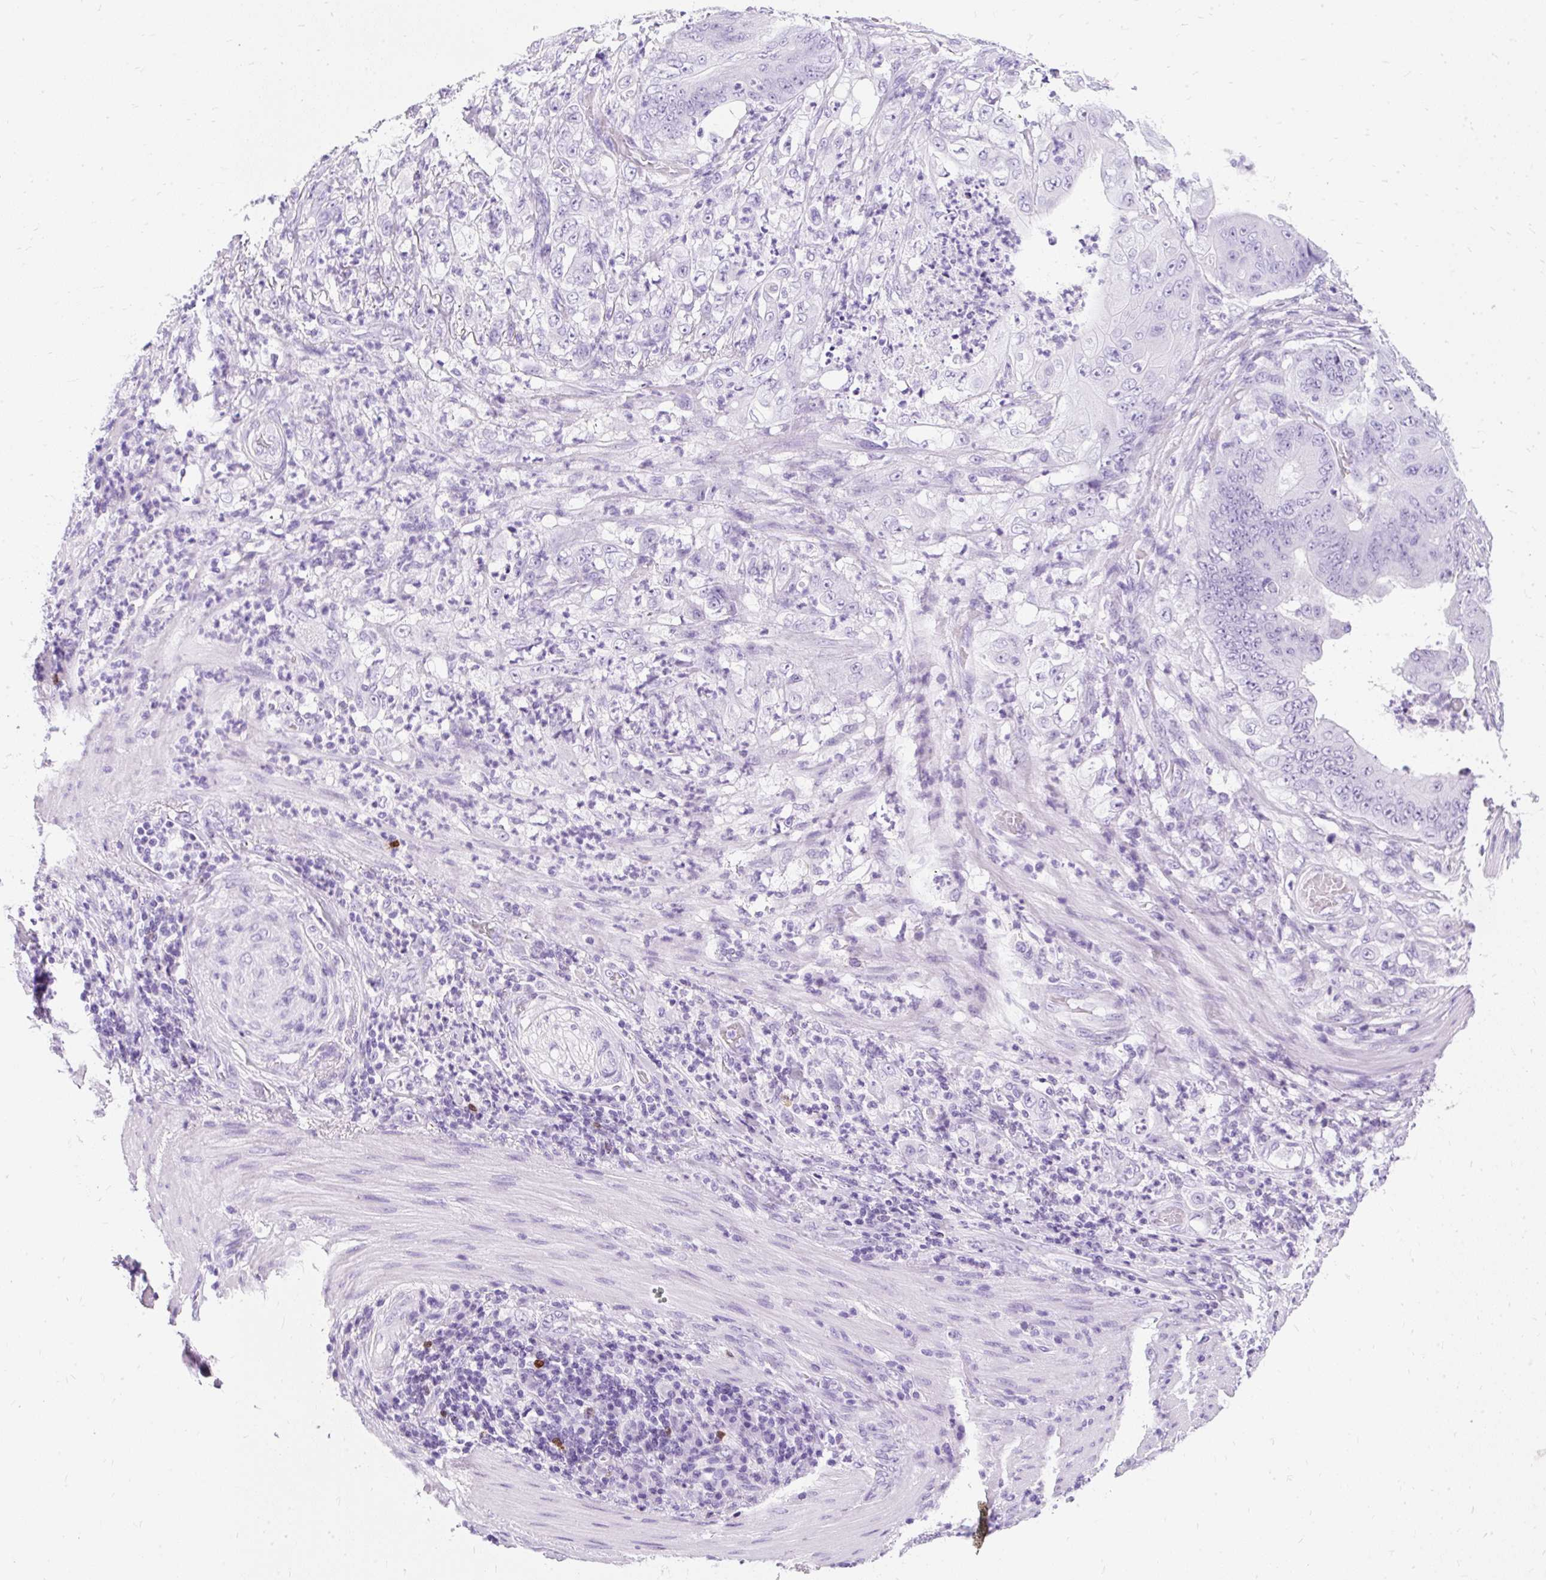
{"staining": {"intensity": "negative", "quantity": "none", "location": "none"}, "tissue": "stomach cancer", "cell_type": "Tumor cells", "image_type": "cancer", "snomed": [{"axis": "morphology", "description": "Adenocarcinoma, NOS"}, {"axis": "topography", "description": "Stomach"}], "caption": "Image shows no significant protein expression in tumor cells of stomach cancer.", "gene": "PVALB", "patient": {"sex": "female", "age": 73}}